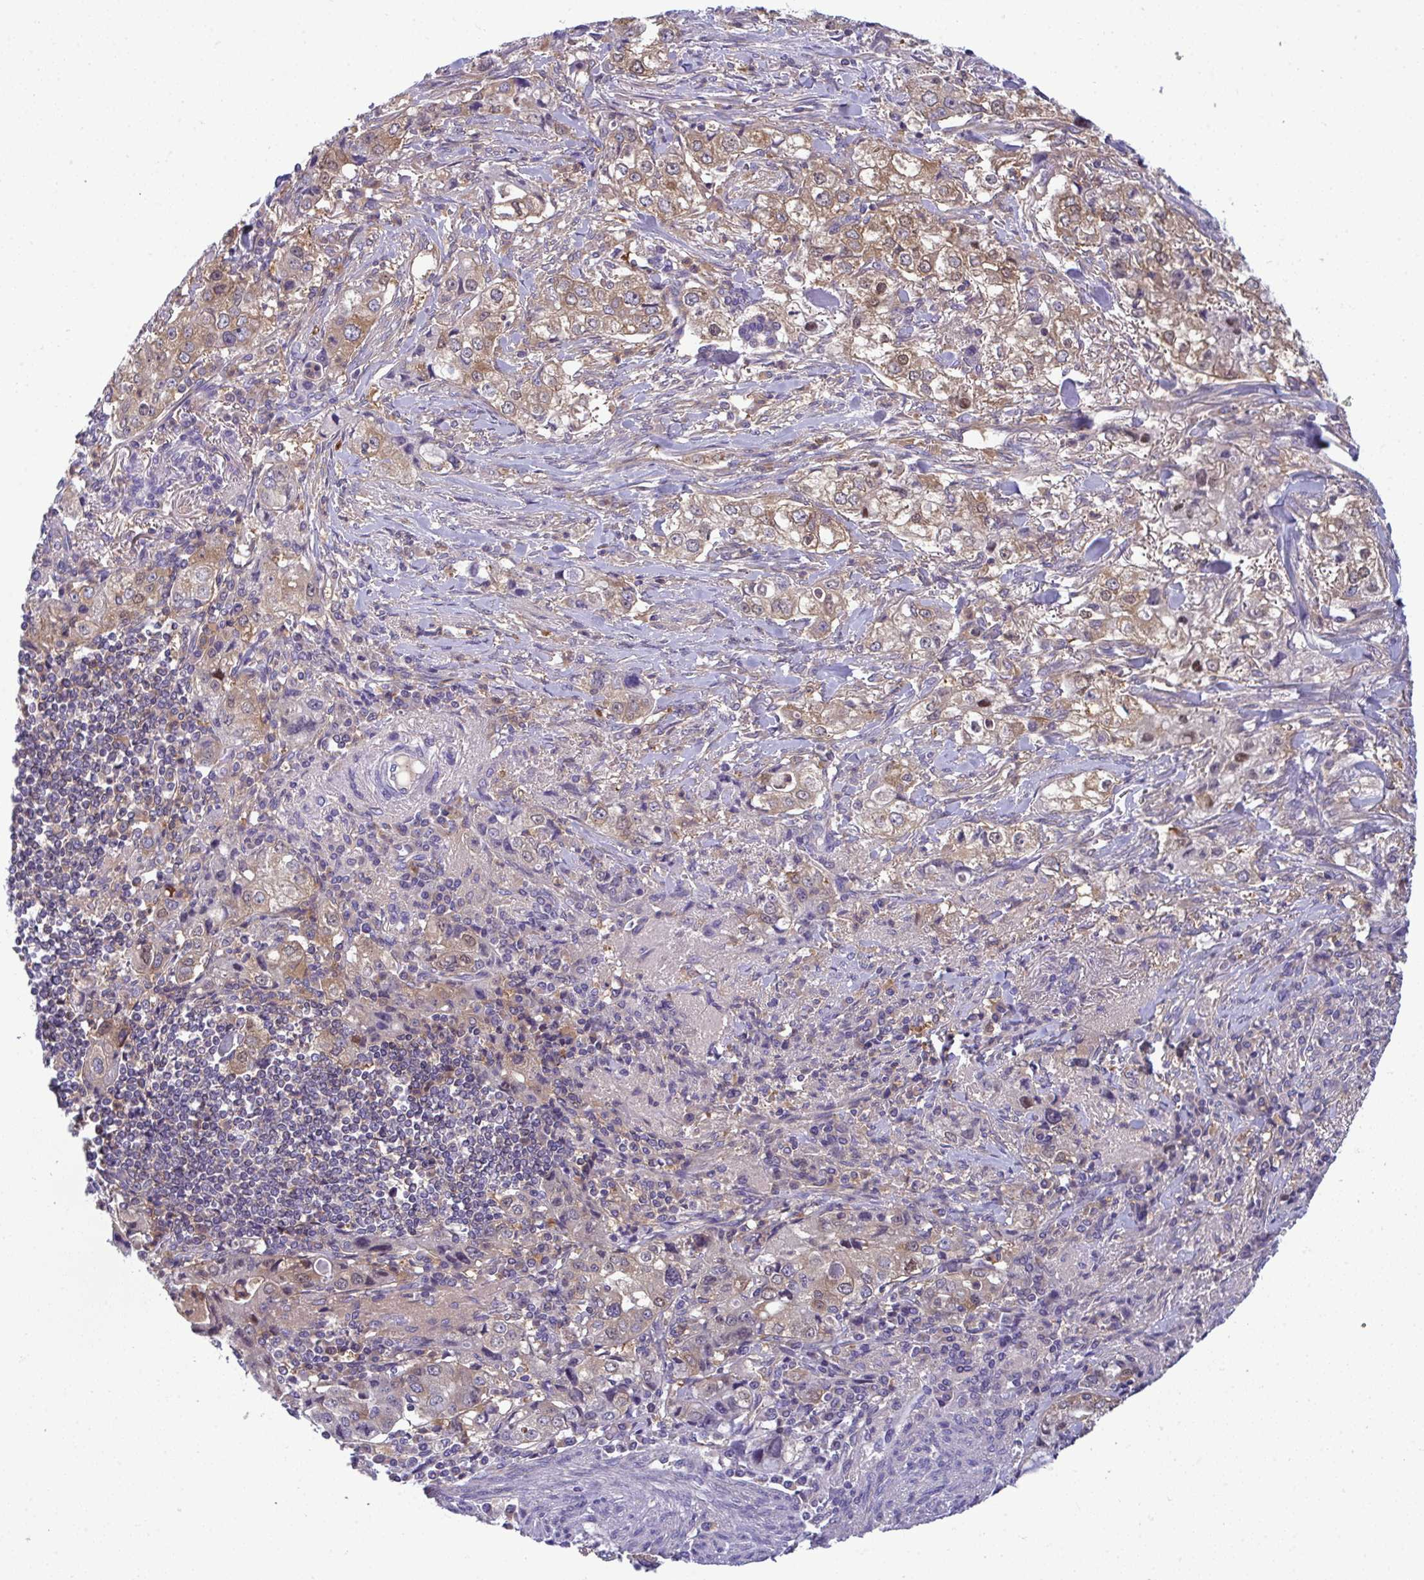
{"staining": {"intensity": "moderate", "quantity": ">75%", "location": "cytoplasmic/membranous"}, "tissue": "stomach cancer", "cell_type": "Tumor cells", "image_type": "cancer", "snomed": [{"axis": "morphology", "description": "Adenocarcinoma, NOS"}, {"axis": "topography", "description": "Stomach, upper"}], "caption": "Stomach adenocarcinoma tissue displays moderate cytoplasmic/membranous staining in approximately >75% of tumor cells", "gene": "SLC30A6", "patient": {"sex": "male", "age": 75}}